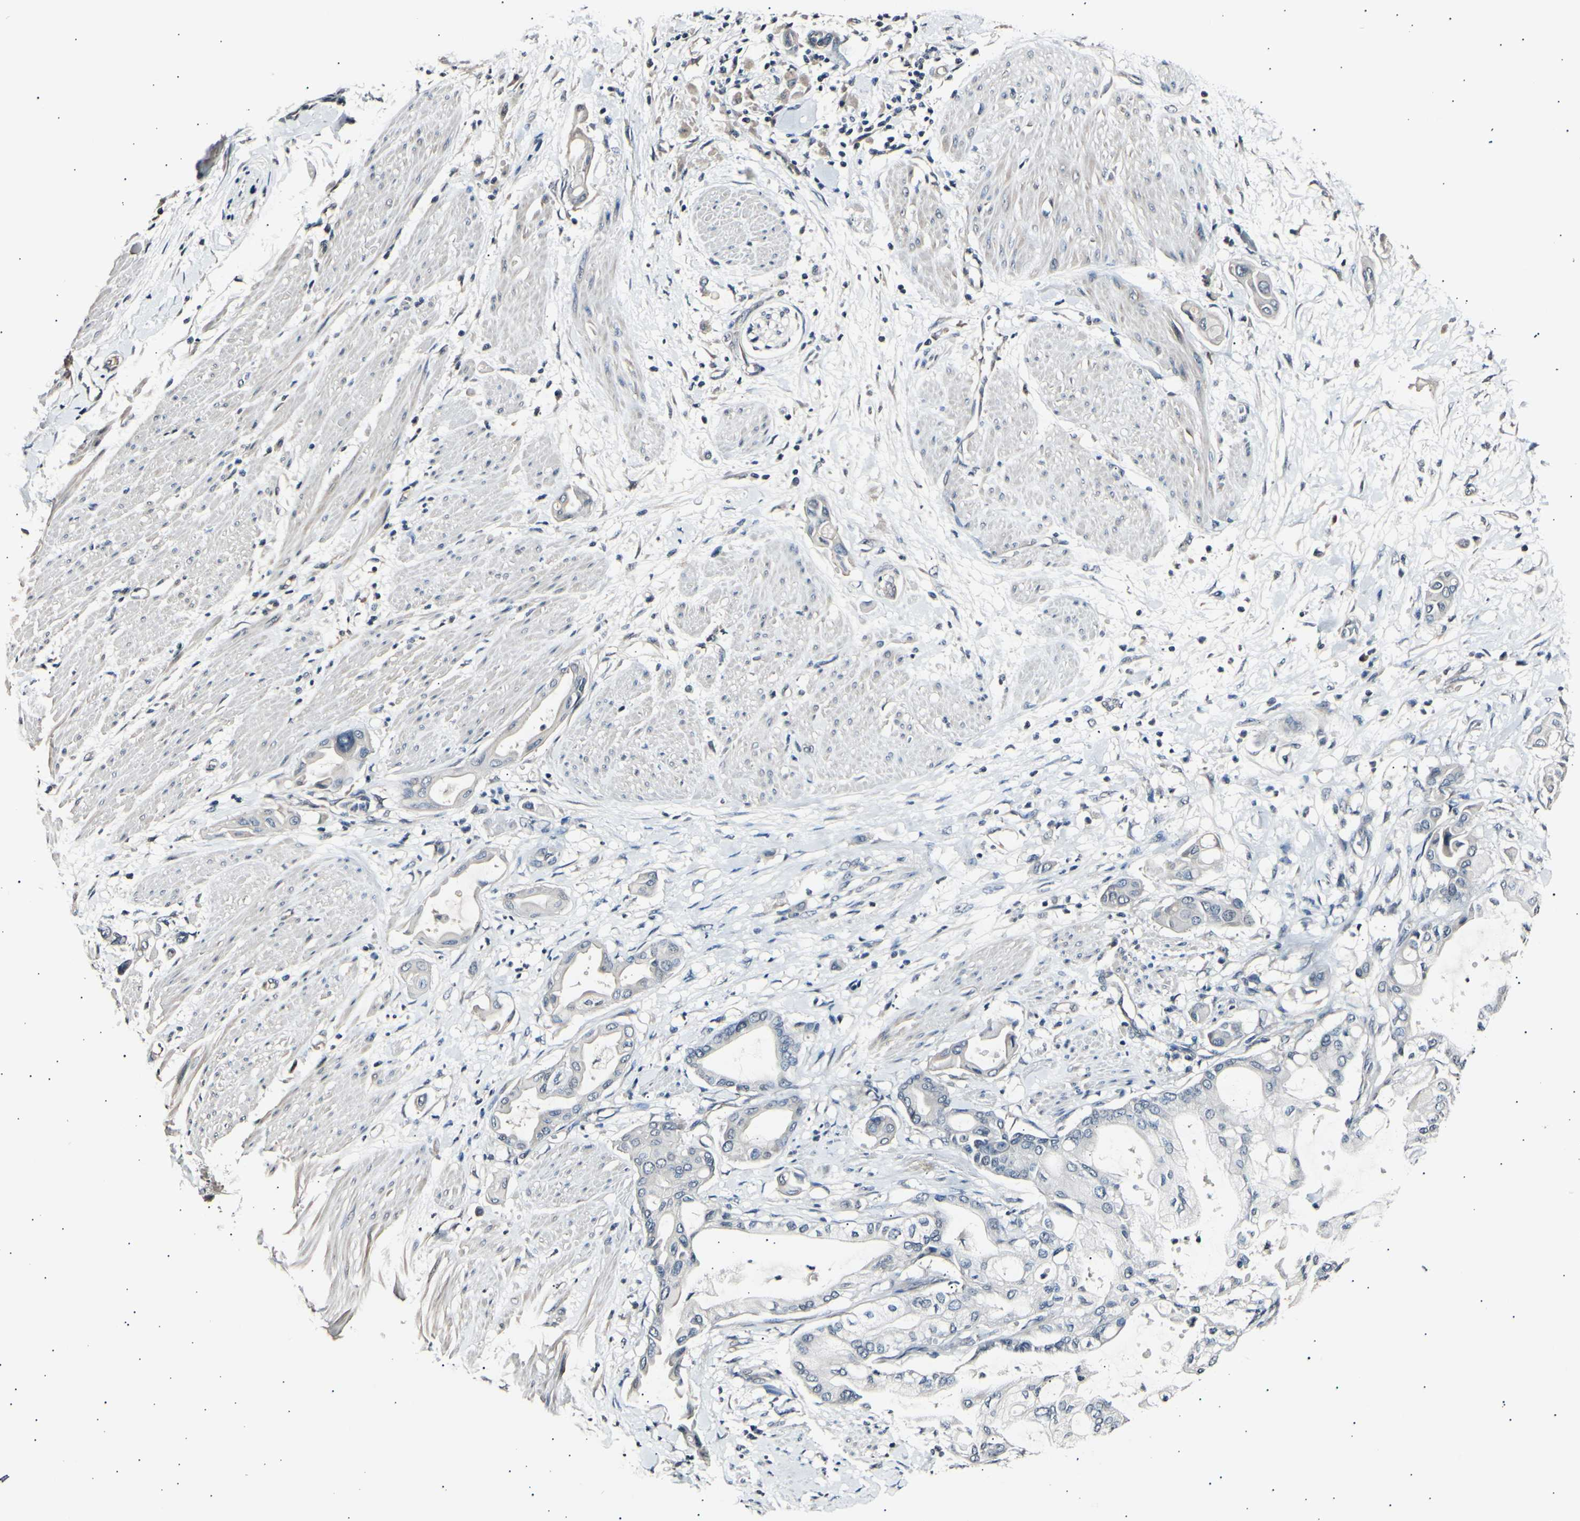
{"staining": {"intensity": "negative", "quantity": "none", "location": "none"}, "tissue": "pancreatic cancer", "cell_type": "Tumor cells", "image_type": "cancer", "snomed": [{"axis": "morphology", "description": "Adenocarcinoma, NOS"}, {"axis": "morphology", "description": "Adenocarcinoma, metastatic, NOS"}, {"axis": "topography", "description": "Lymph node"}, {"axis": "topography", "description": "Pancreas"}, {"axis": "topography", "description": "Duodenum"}], "caption": "Tumor cells are negative for brown protein staining in pancreatic cancer.", "gene": "AK1", "patient": {"sex": "female", "age": 64}}